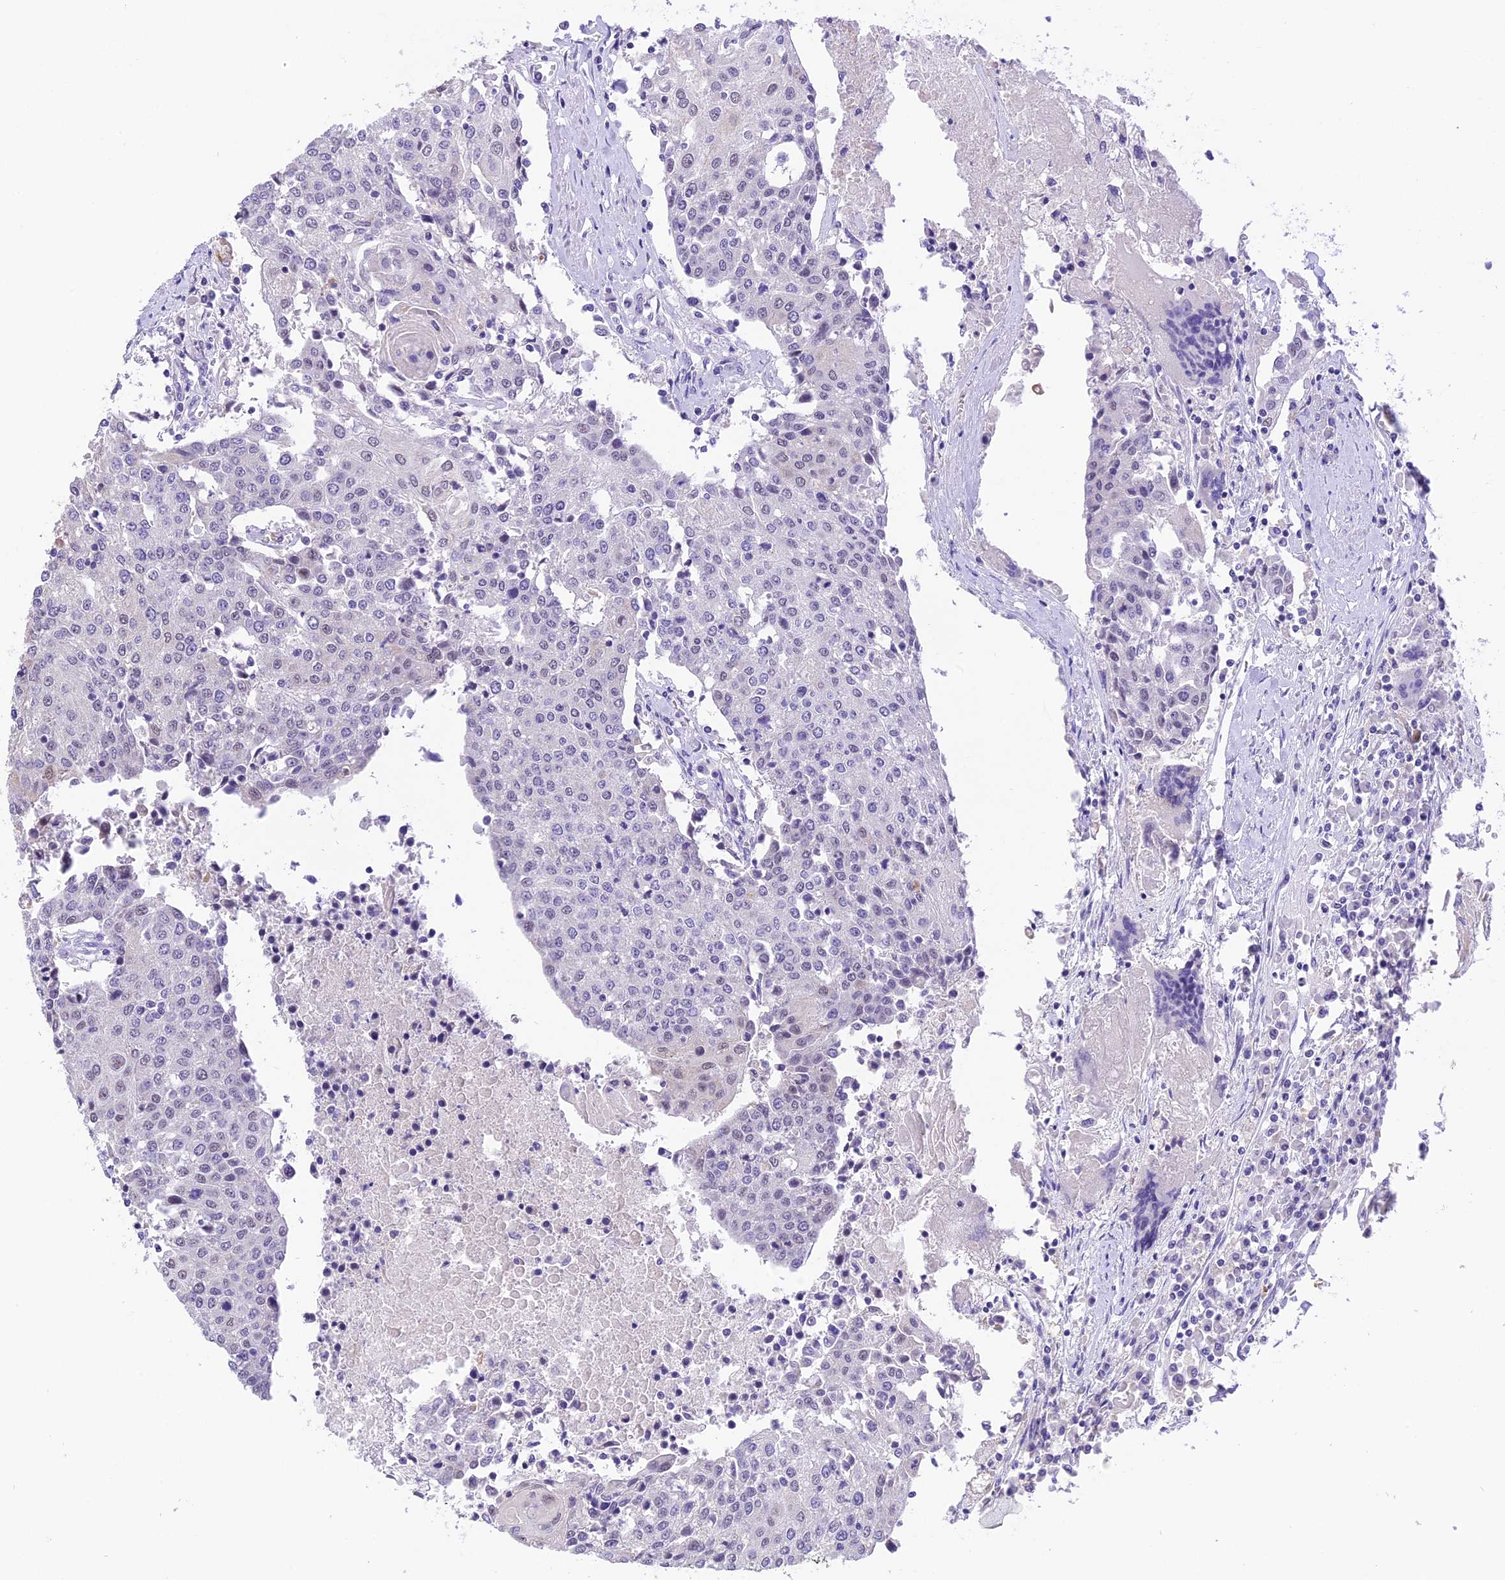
{"staining": {"intensity": "negative", "quantity": "none", "location": "none"}, "tissue": "urothelial cancer", "cell_type": "Tumor cells", "image_type": "cancer", "snomed": [{"axis": "morphology", "description": "Urothelial carcinoma, High grade"}, {"axis": "topography", "description": "Urinary bladder"}], "caption": "DAB (3,3'-diaminobenzidine) immunohistochemical staining of high-grade urothelial carcinoma exhibits no significant positivity in tumor cells. (DAB immunohistochemistry (IHC) visualized using brightfield microscopy, high magnification).", "gene": "AHSP", "patient": {"sex": "female", "age": 85}}